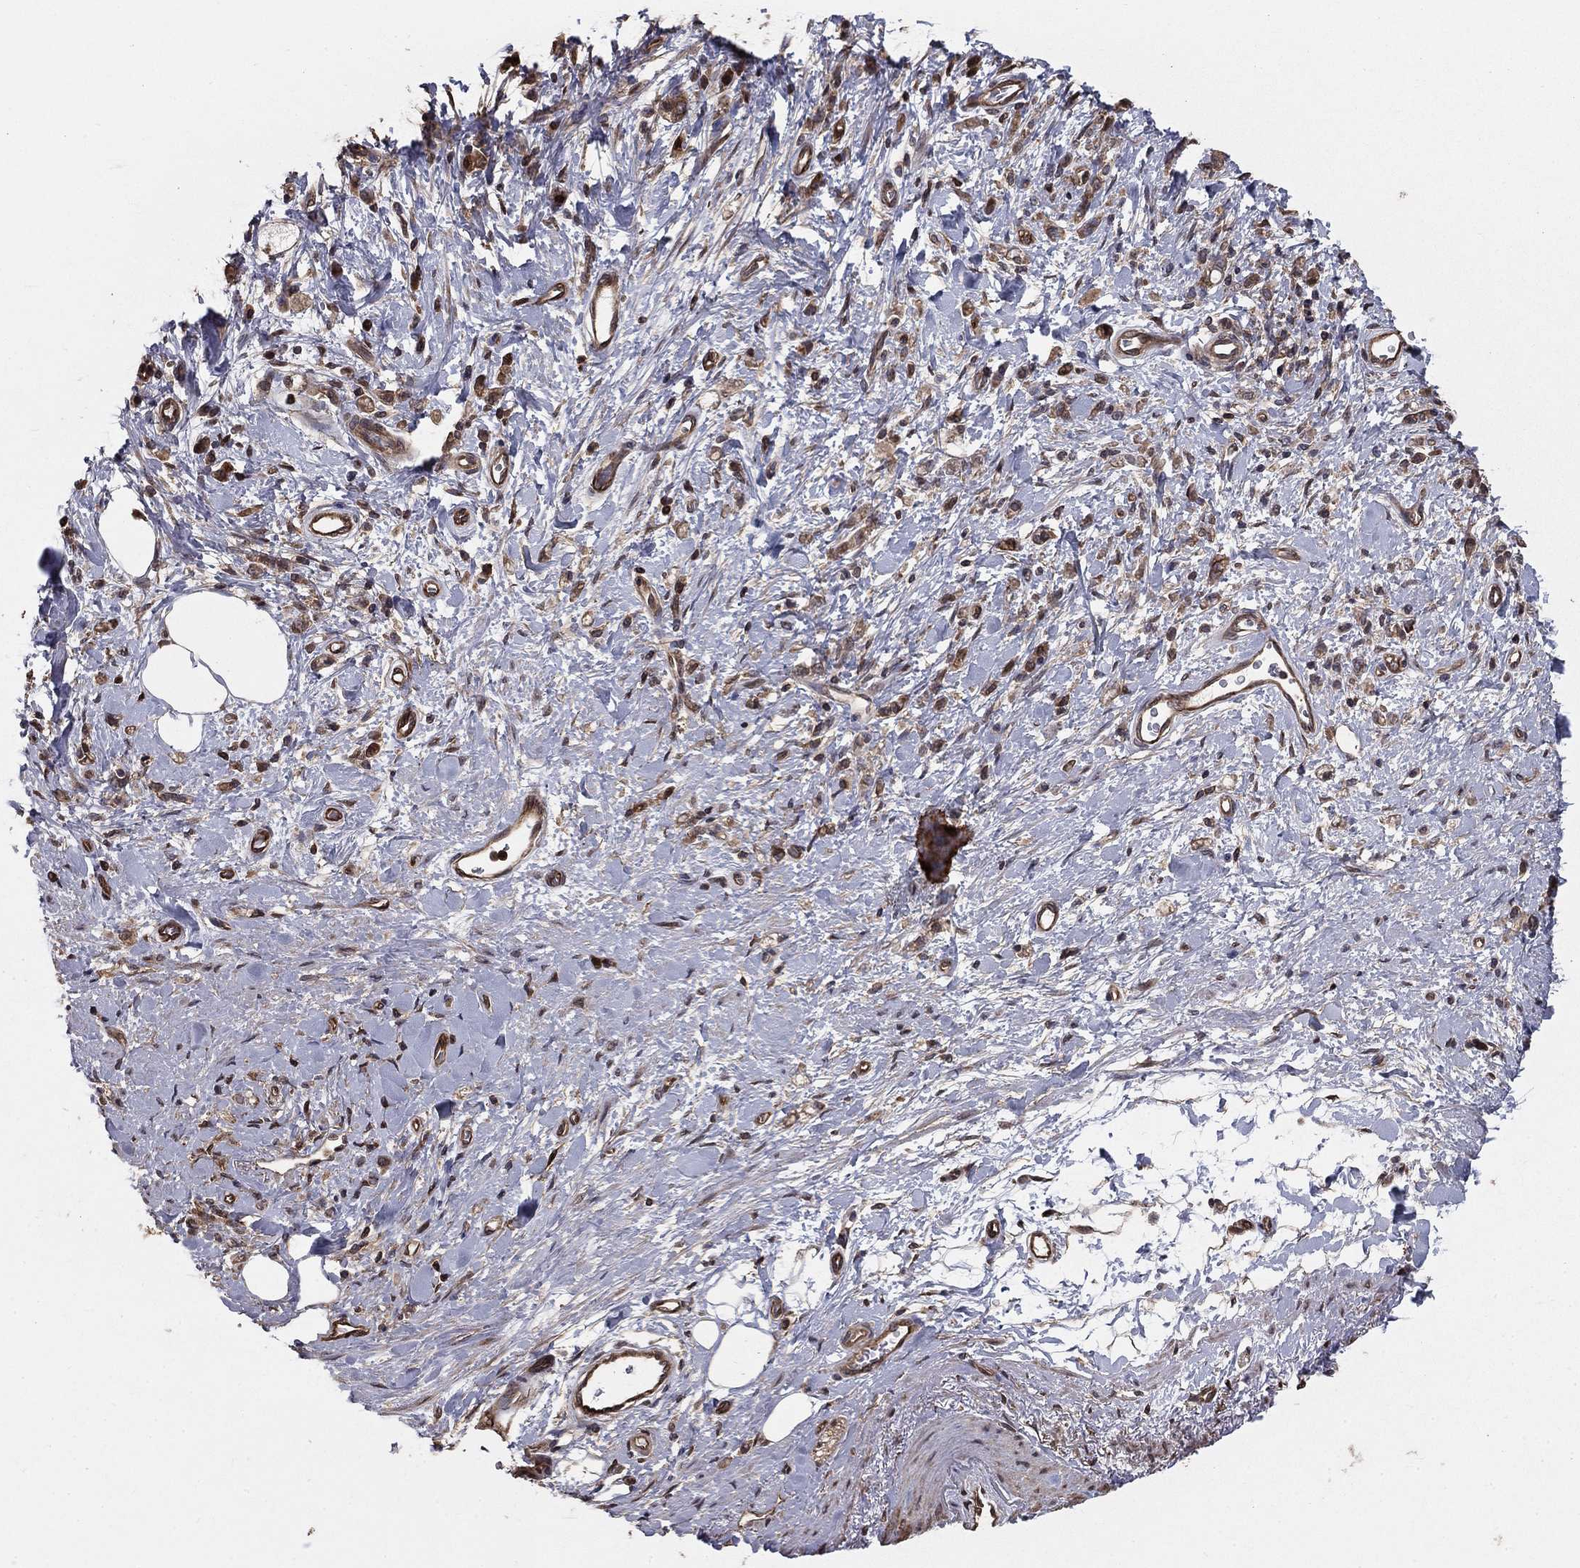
{"staining": {"intensity": "weak", "quantity": "<25%", "location": "cytoplasmic/membranous"}, "tissue": "stomach cancer", "cell_type": "Tumor cells", "image_type": "cancer", "snomed": [{"axis": "morphology", "description": "Adenocarcinoma, NOS"}, {"axis": "topography", "description": "Stomach"}], "caption": "This histopathology image is of stomach adenocarcinoma stained with immunohistochemistry to label a protein in brown with the nuclei are counter-stained blue. There is no staining in tumor cells. (DAB IHC visualized using brightfield microscopy, high magnification).", "gene": "GYG1", "patient": {"sex": "male", "age": 77}}